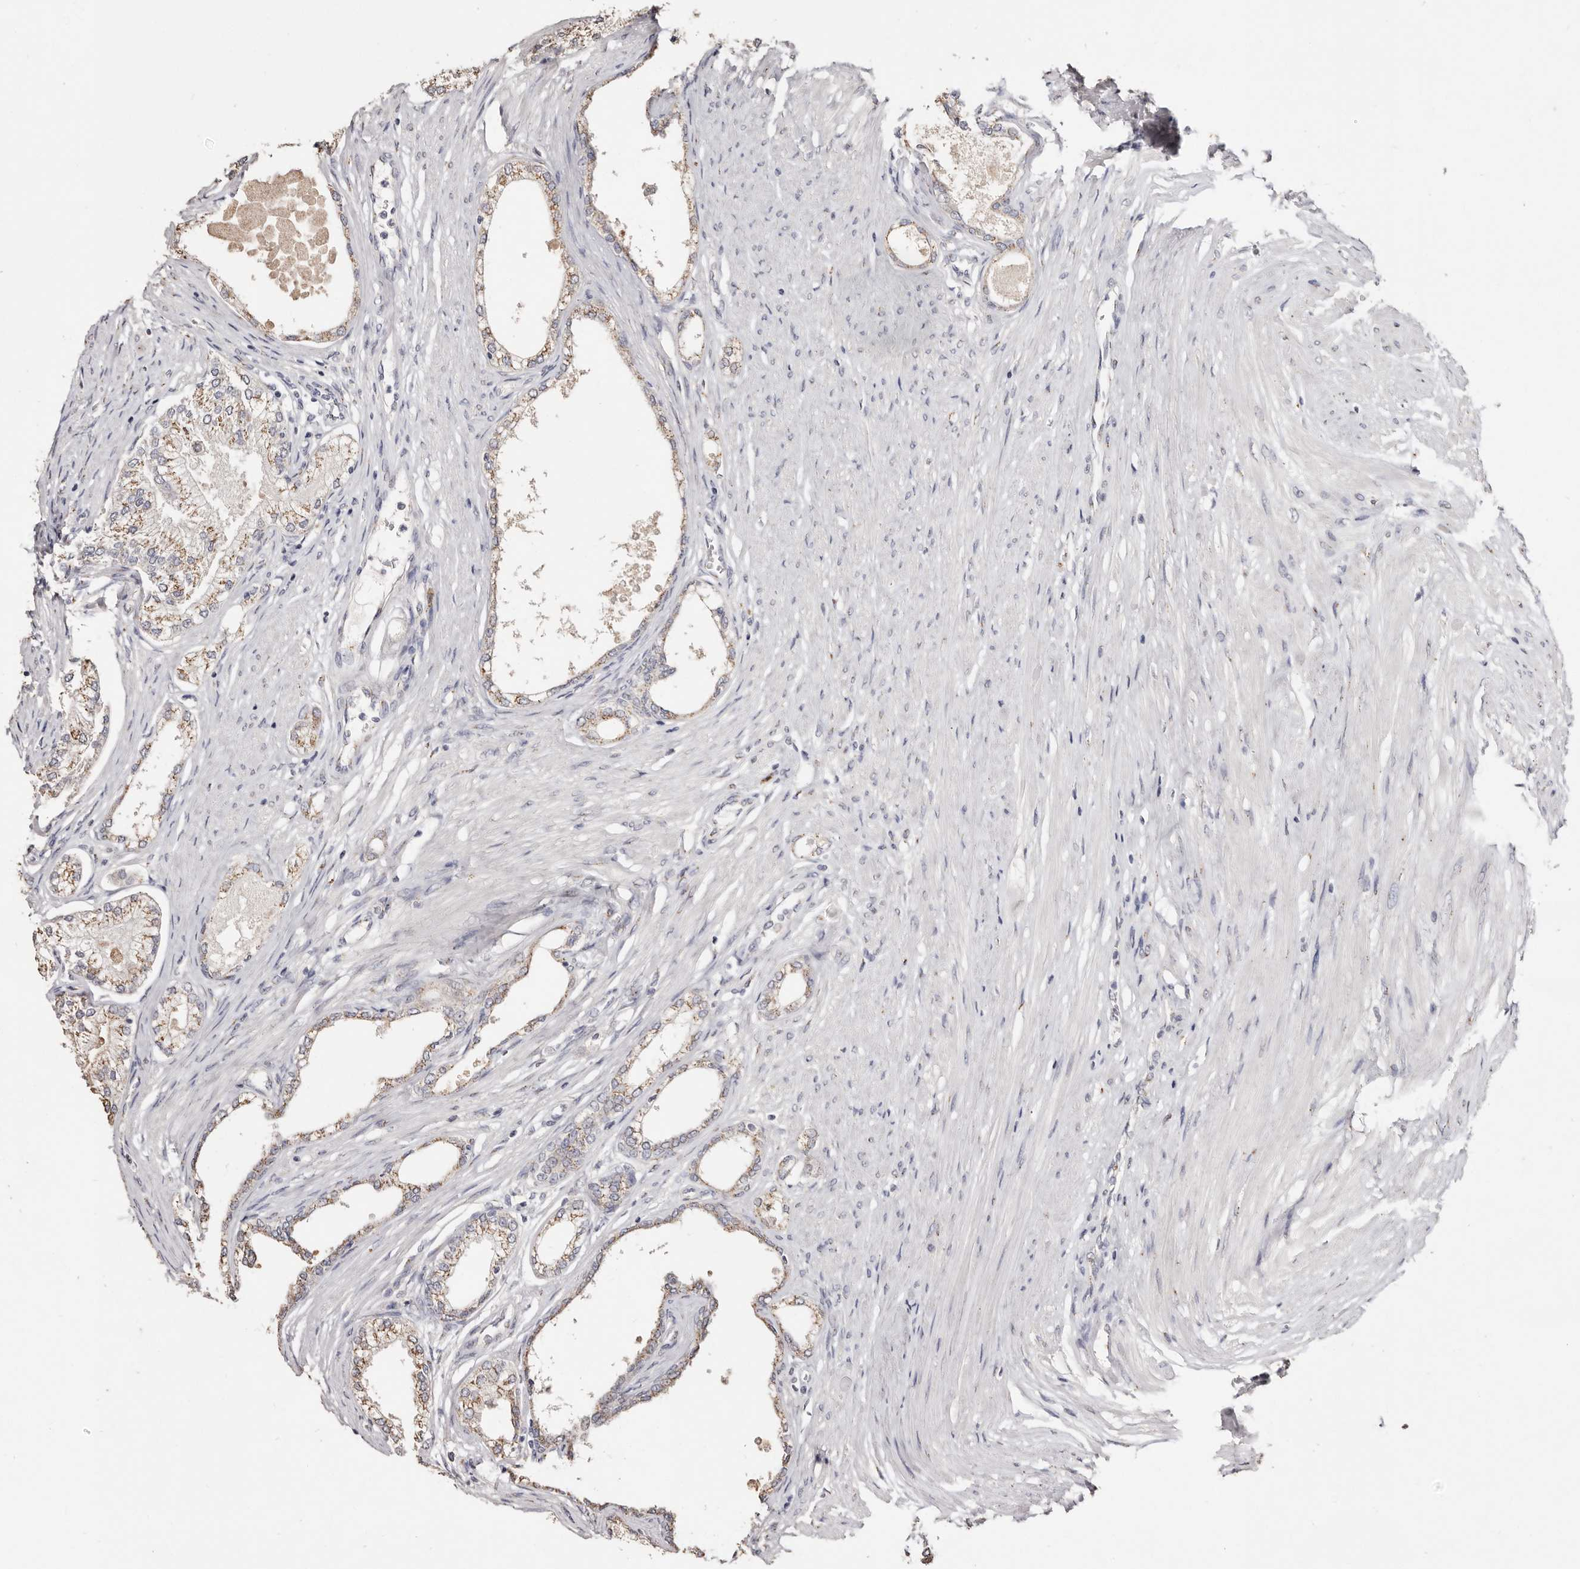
{"staining": {"intensity": "moderate", "quantity": ">75%", "location": "cytoplasmic/membranous"}, "tissue": "prostate", "cell_type": "Glandular cells", "image_type": "normal", "snomed": [{"axis": "morphology", "description": "Normal tissue, NOS"}, {"axis": "morphology", "description": "Urothelial carcinoma, Low grade"}, {"axis": "topography", "description": "Urinary bladder"}, {"axis": "topography", "description": "Prostate"}], "caption": "DAB (3,3'-diaminobenzidine) immunohistochemical staining of unremarkable prostate displays moderate cytoplasmic/membranous protein staining in about >75% of glandular cells.", "gene": "LGALS7B", "patient": {"sex": "male", "age": 60}}